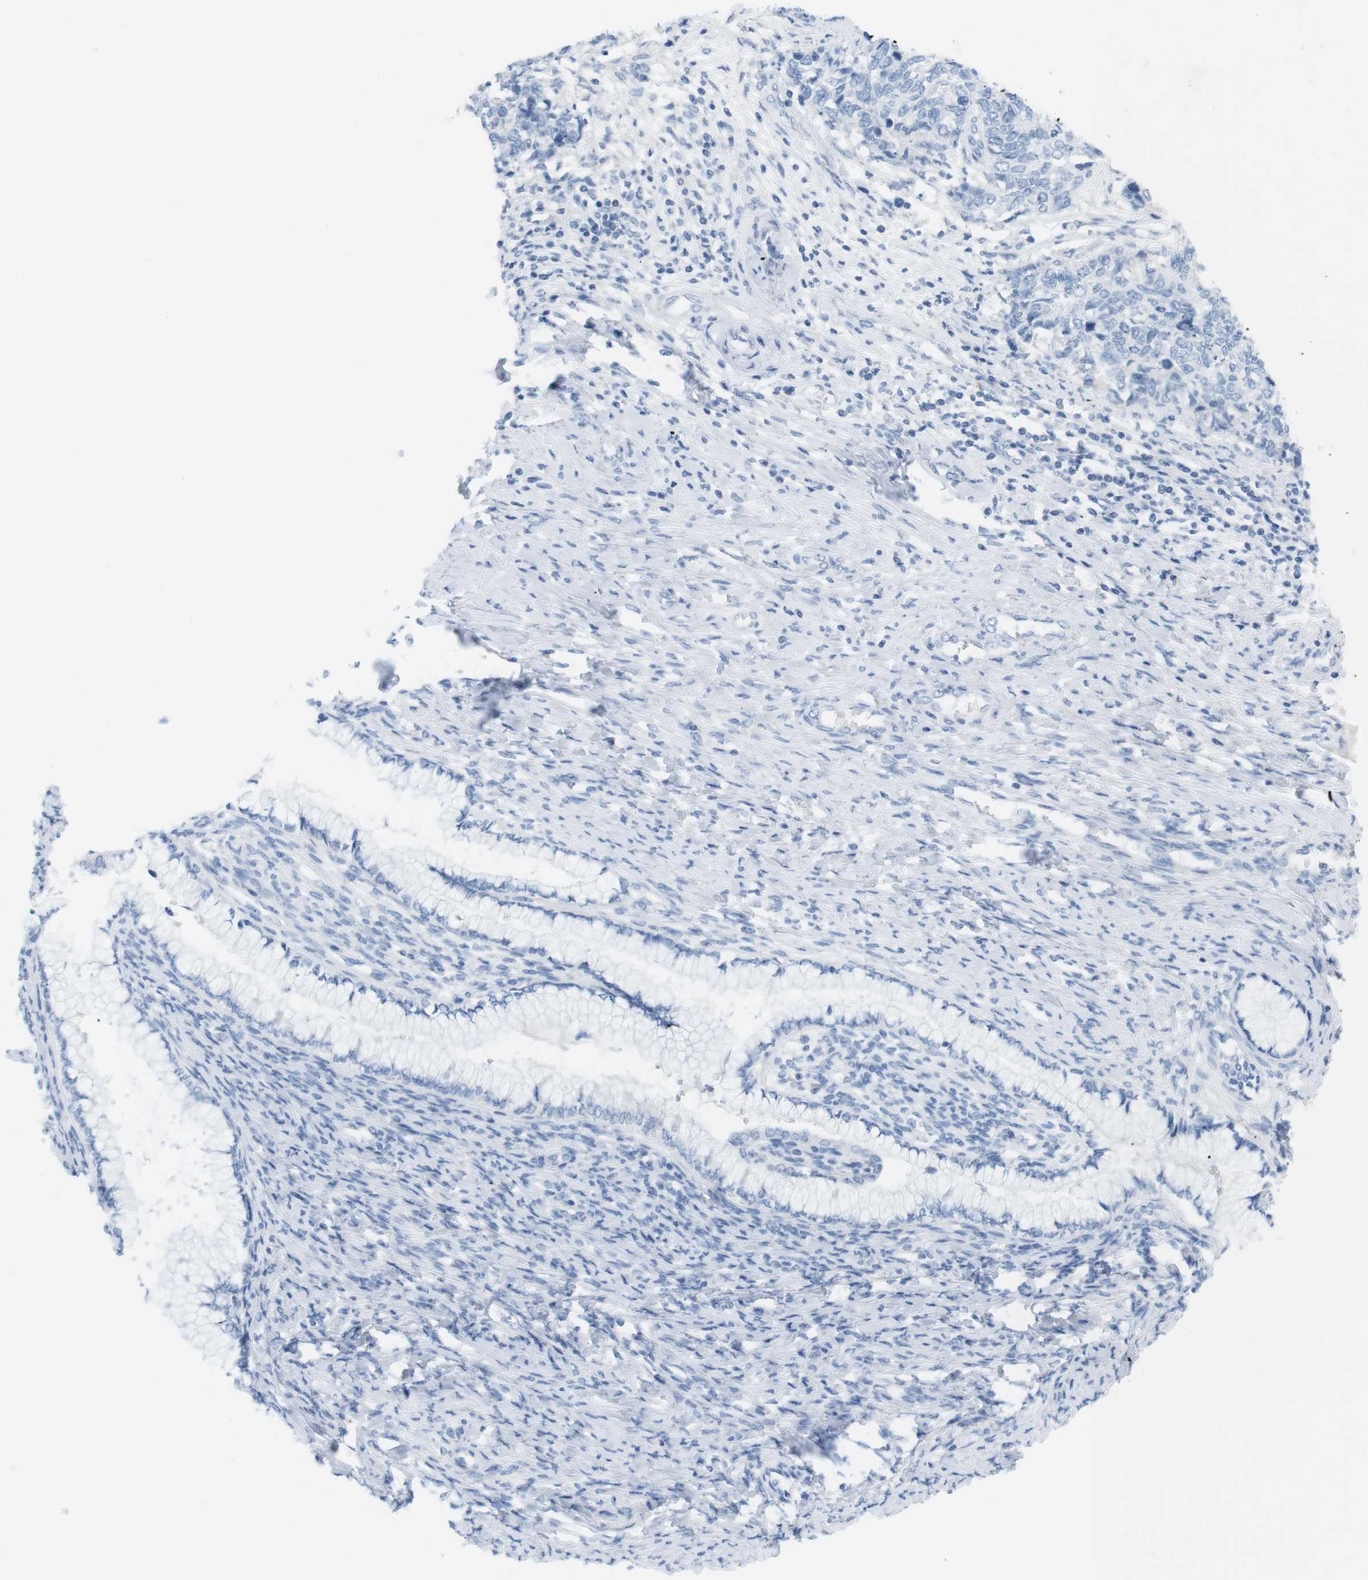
{"staining": {"intensity": "negative", "quantity": "none", "location": "none"}, "tissue": "cervical cancer", "cell_type": "Tumor cells", "image_type": "cancer", "snomed": [{"axis": "morphology", "description": "Squamous cell carcinoma, NOS"}, {"axis": "topography", "description": "Cervix"}], "caption": "Tumor cells are negative for protein expression in human cervical squamous cell carcinoma.", "gene": "HBG2", "patient": {"sex": "female", "age": 63}}